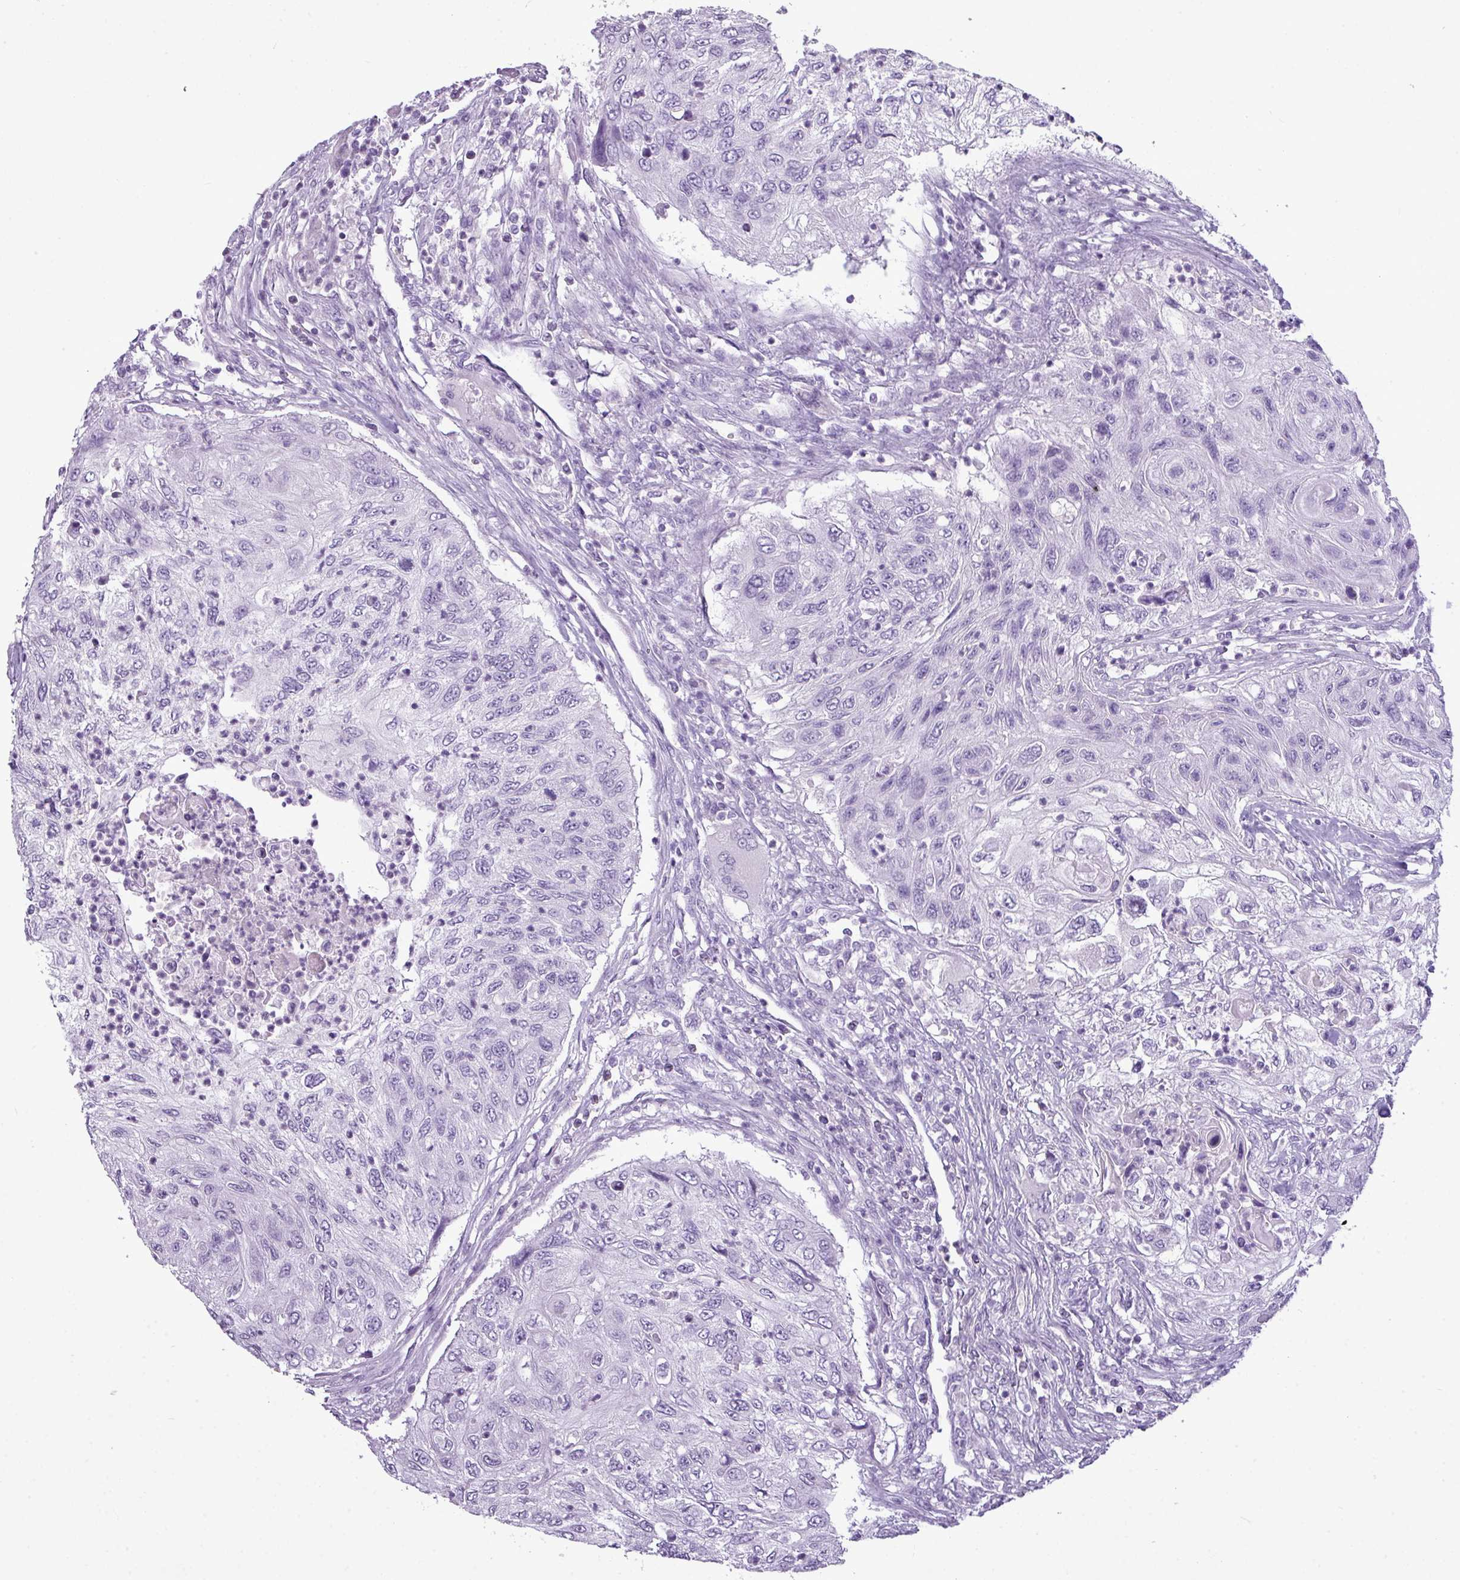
{"staining": {"intensity": "negative", "quantity": "none", "location": "none"}, "tissue": "urothelial cancer", "cell_type": "Tumor cells", "image_type": "cancer", "snomed": [{"axis": "morphology", "description": "Urothelial carcinoma, High grade"}, {"axis": "topography", "description": "Urinary bladder"}], "caption": "Urothelial cancer was stained to show a protein in brown. There is no significant positivity in tumor cells.", "gene": "TMEM91", "patient": {"sex": "female", "age": 60}}